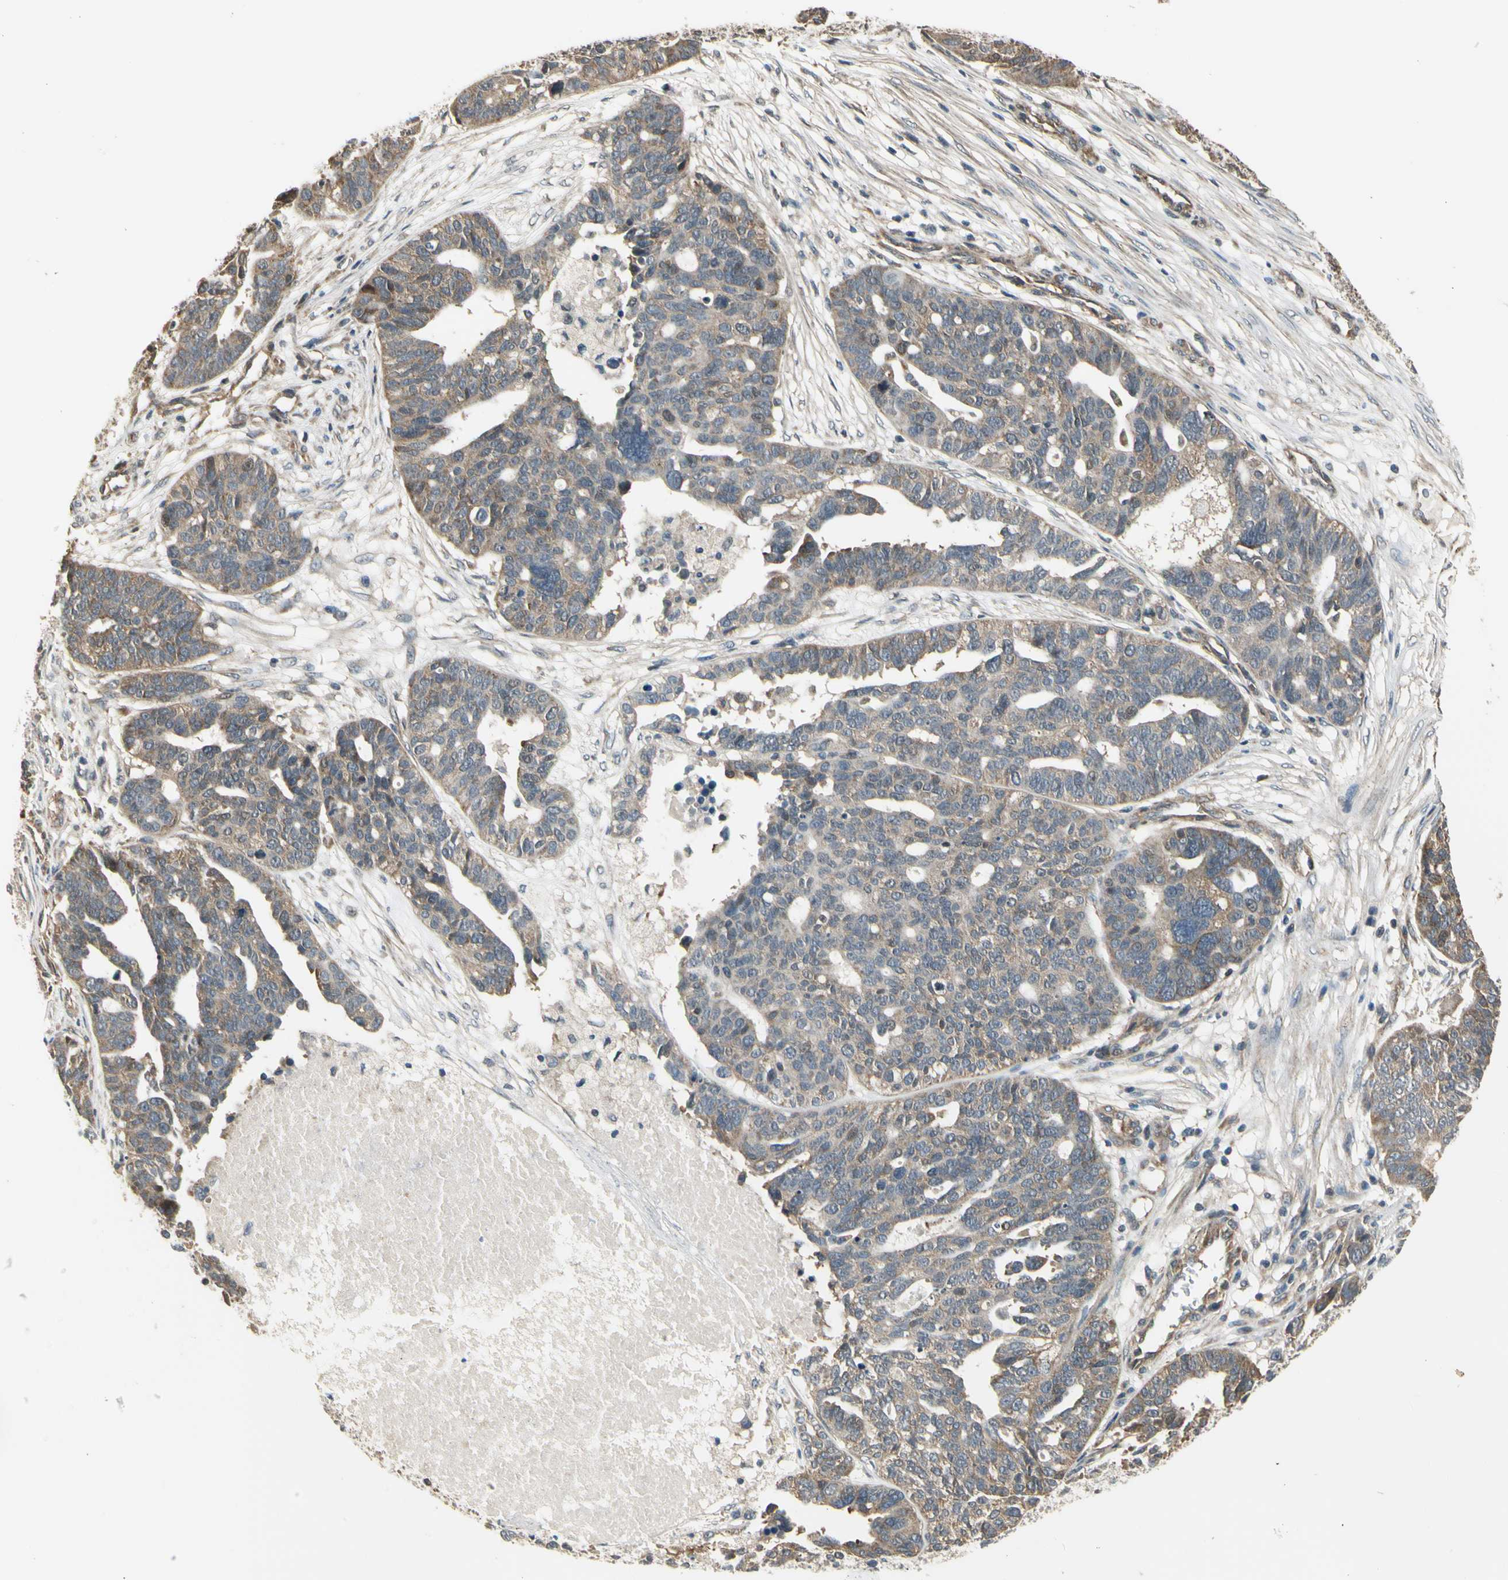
{"staining": {"intensity": "weak", "quantity": "25%-75%", "location": "cytoplasmic/membranous"}, "tissue": "ovarian cancer", "cell_type": "Tumor cells", "image_type": "cancer", "snomed": [{"axis": "morphology", "description": "Cystadenocarcinoma, serous, NOS"}, {"axis": "topography", "description": "Ovary"}], "caption": "Immunohistochemistry photomicrograph of neoplastic tissue: human ovarian cancer (serous cystadenocarcinoma) stained using immunohistochemistry (IHC) exhibits low levels of weak protein expression localized specifically in the cytoplasmic/membranous of tumor cells, appearing as a cytoplasmic/membranous brown color.", "gene": "EFNB2", "patient": {"sex": "female", "age": 59}}